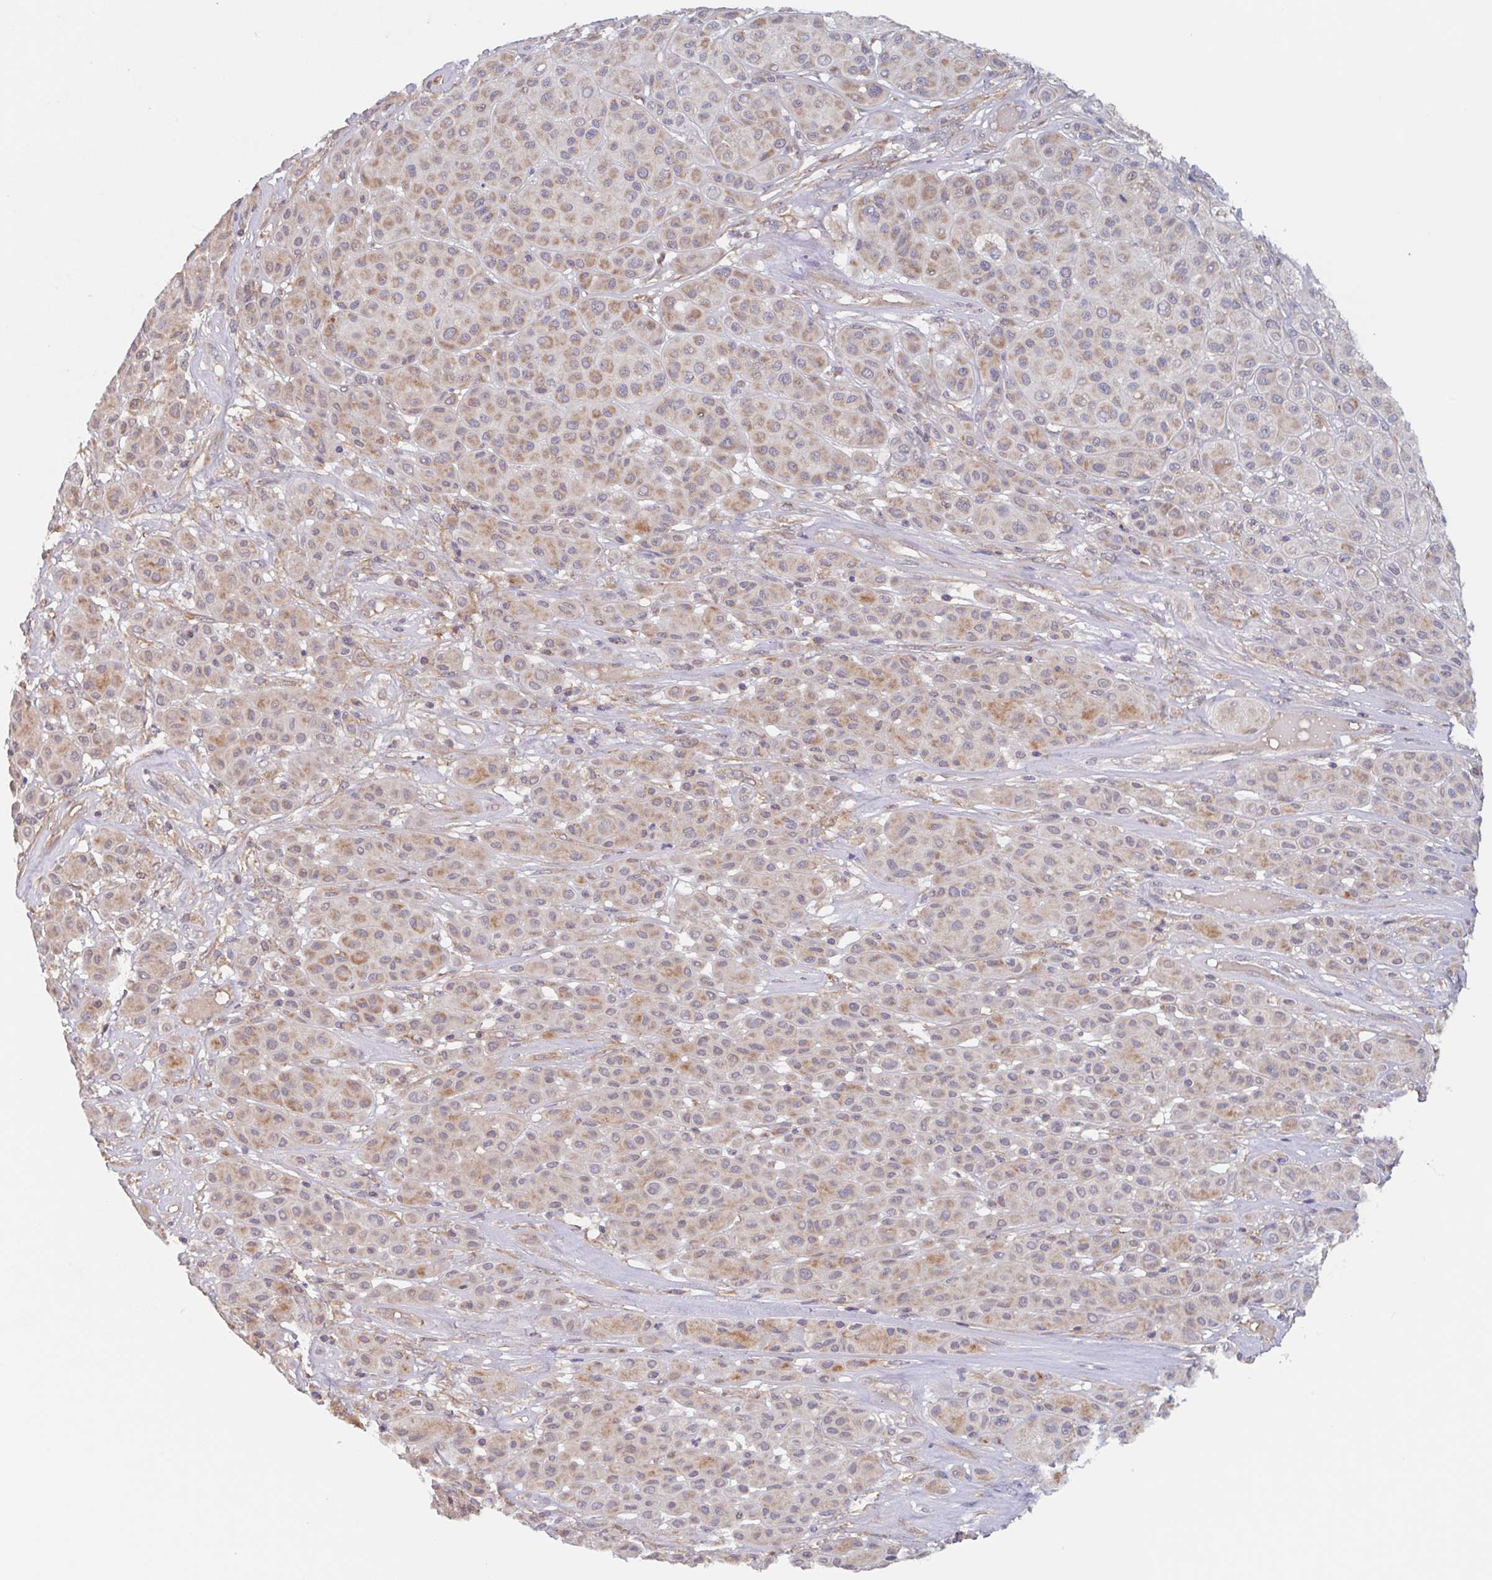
{"staining": {"intensity": "weak", "quantity": ">75%", "location": "cytoplasmic/membranous"}, "tissue": "melanoma", "cell_type": "Tumor cells", "image_type": "cancer", "snomed": [{"axis": "morphology", "description": "Malignant melanoma, Metastatic site"}, {"axis": "topography", "description": "Smooth muscle"}], "caption": "IHC staining of melanoma, which shows low levels of weak cytoplasmic/membranous positivity in about >75% of tumor cells indicating weak cytoplasmic/membranous protein expression. The staining was performed using DAB (3,3'-diaminobenzidine) (brown) for protein detection and nuclei were counterstained in hematoxylin (blue).", "gene": "SURF1", "patient": {"sex": "male", "age": 41}}